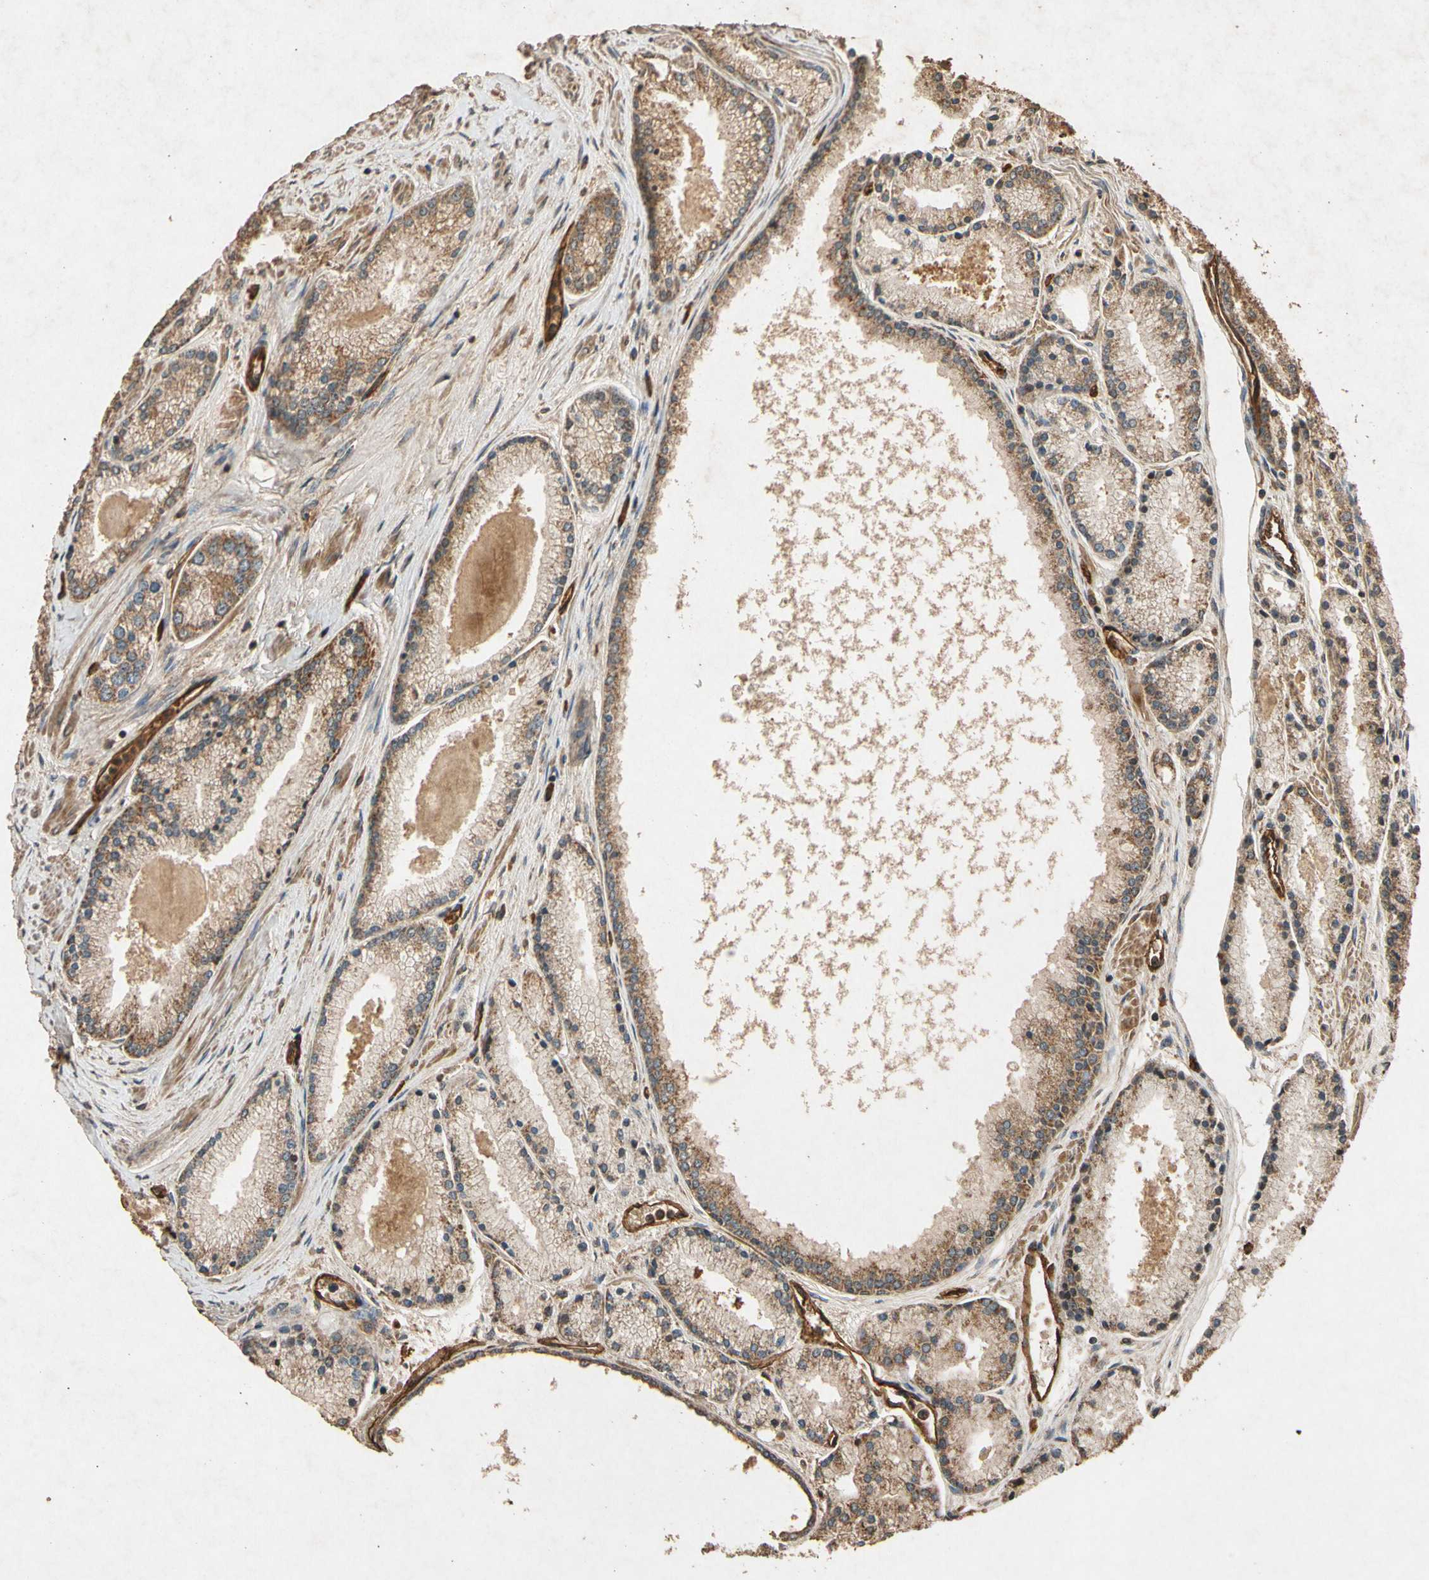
{"staining": {"intensity": "moderate", "quantity": ">75%", "location": "cytoplasmic/membranous"}, "tissue": "prostate cancer", "cell_type": "Tumor cells", "image_type": "cancer", "snomed": [{"axis": "morphology", "description": "Adenocarcinoma, High grade"}, {"axis": "topography", "description": "Prostate"}], "caption": "Immunohistochemical staining of human prostate high-grade adenocarcinoma exhibits medium levels of moderate cytoplasmic/membranous staining in approximately >75% of tumor cells.", "gene": "TXN2", "patient": {"sex": "male", "age": 61}}